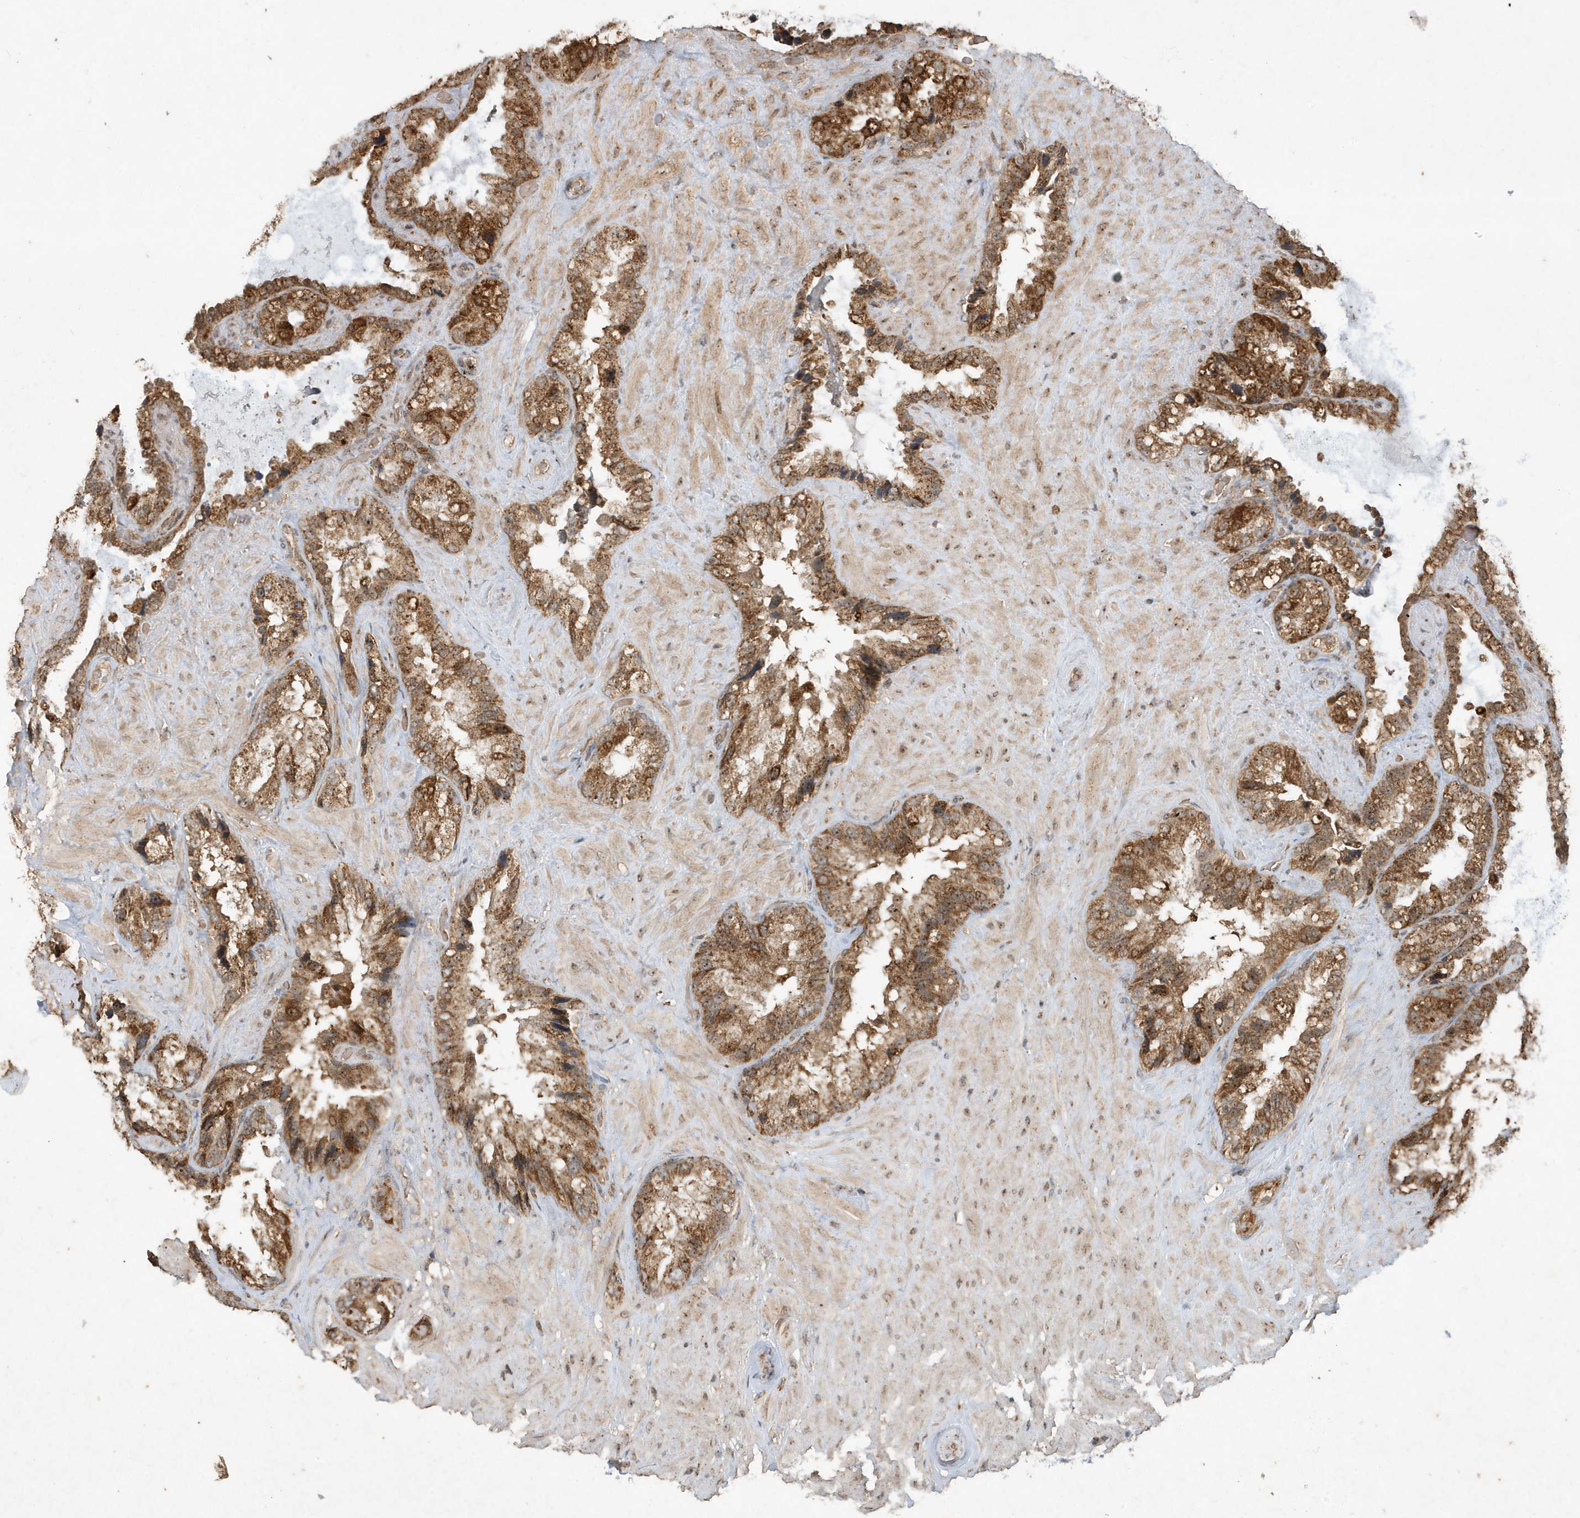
{"staining": {"intensity": "moderate", "quantity": ">75%", "location": "cytoplasmic/membranous,nuclear"}, "tissue": "seminal vesicle", "cell_type": "Glandular cells", "image_type": "normal", "snomed": [{"axis": "morphology", "description": "Normal tissue, NOS"}, {"axis": "topography", "description": "Prostate"}, {"axis": "topography", "description": "Seminal veicle"}], "caption": "Brown immunohistochemical staining in normal seminal vesicle shows moderate cytoplasmic/membranous,nuclear positivity in about >75% of glandular cells. (Stains: DAB (3,3'-diaminobenzidine) in brown, nuclei in blue, Microscopy: brightfield microscopy at high magnification).", "gene": "ABCB9", "patient": {"sex": "male", "age": 68}}